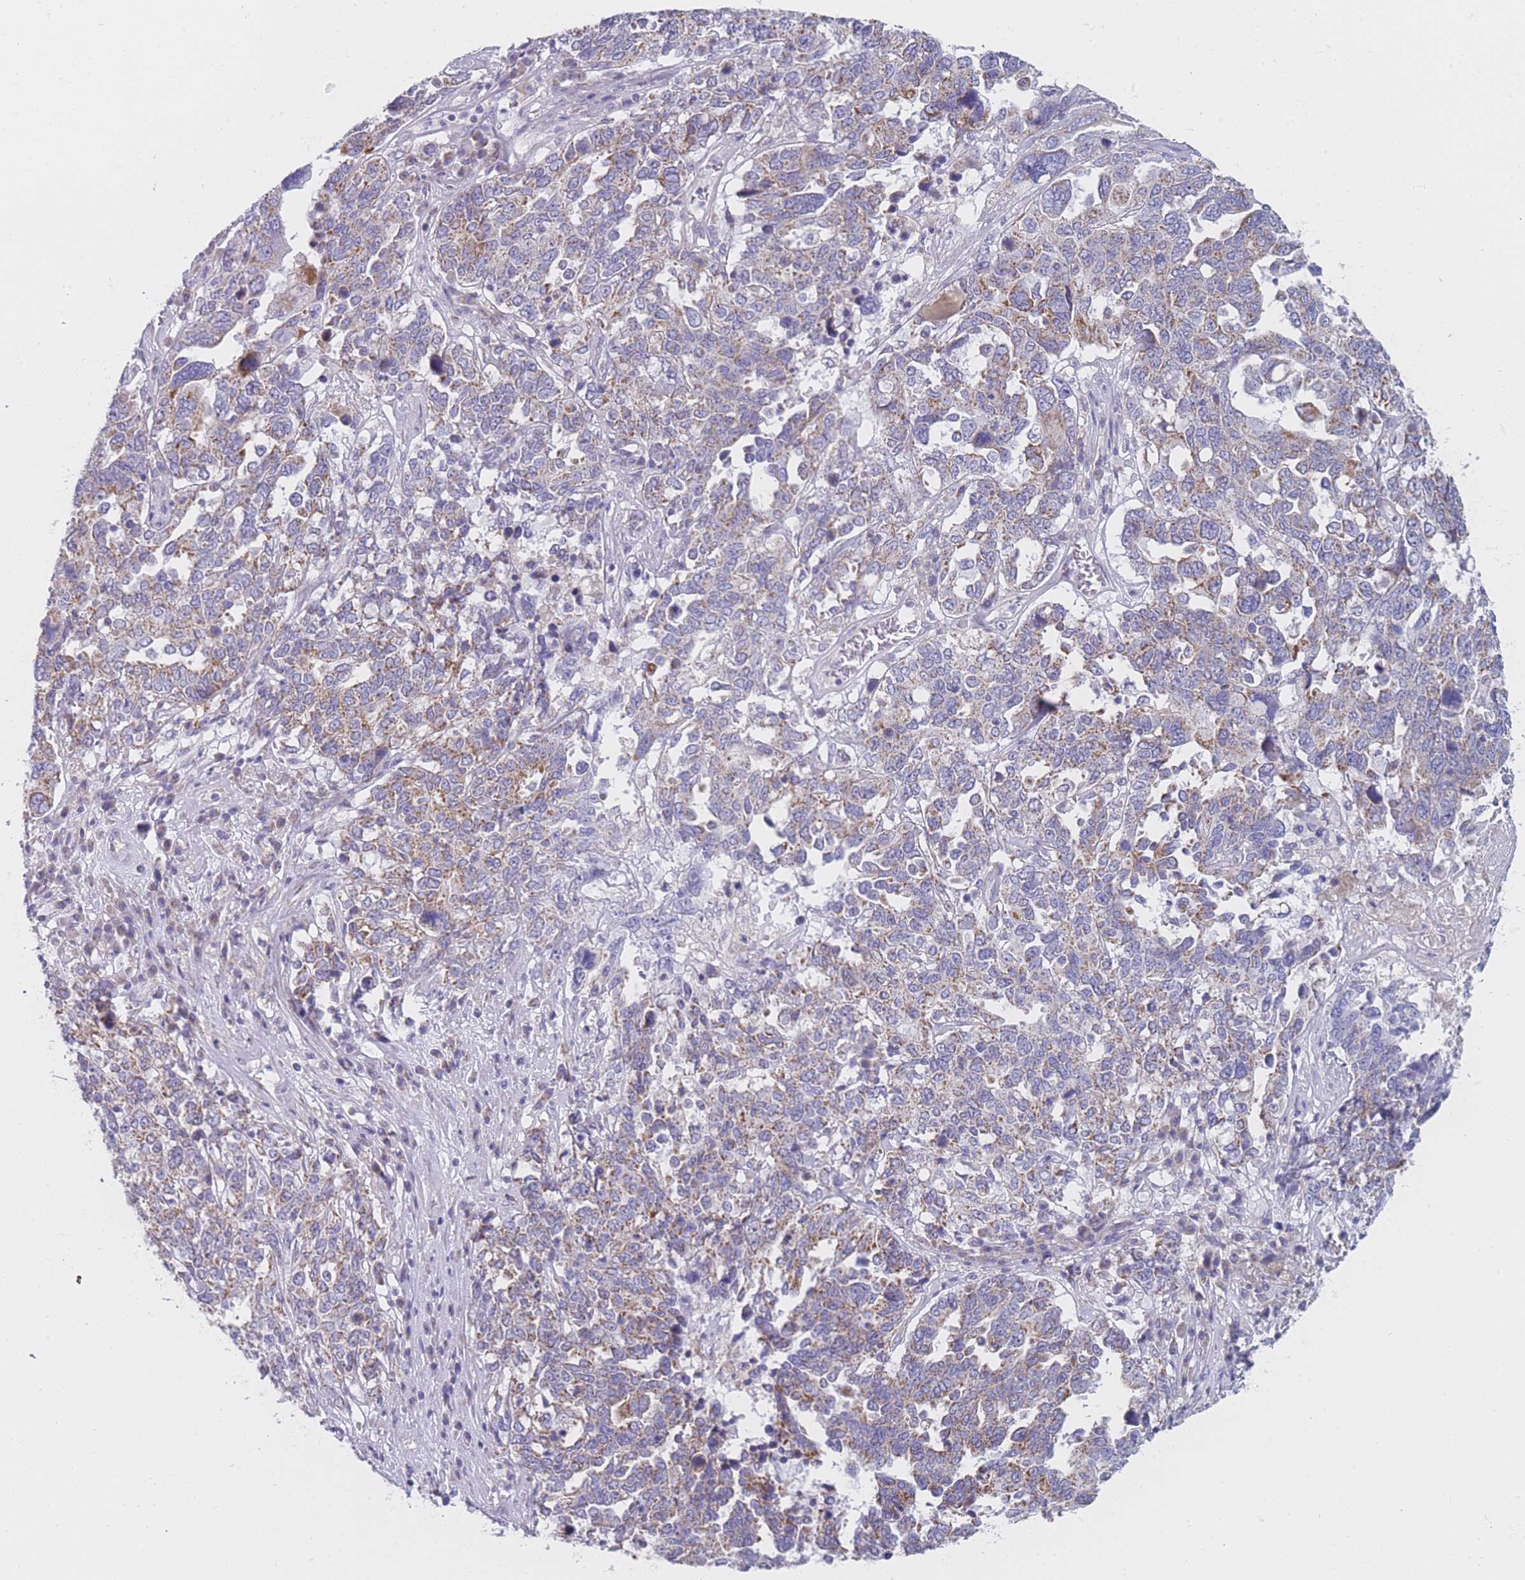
{"staining": {"intensity": "moderate", "quantity": "25%-75%", "location": "cytoplasmic/membranous"}, "tissue": "ovarian cancer", "cell_type": "Tumor cells", "image_type": "cancer", "snomed": [{"axis": "morphology", "description": "Carcinoma, endometroid"}, {"axis": "topography", "description": "Ovary"}], "caption": "Human ovarian endometroid carcinoma stained with a protein marker demonstrates moderate staining in tumor cells.", "gene": "MRPS14", "patient": {"sex": "female", "age": 62}}